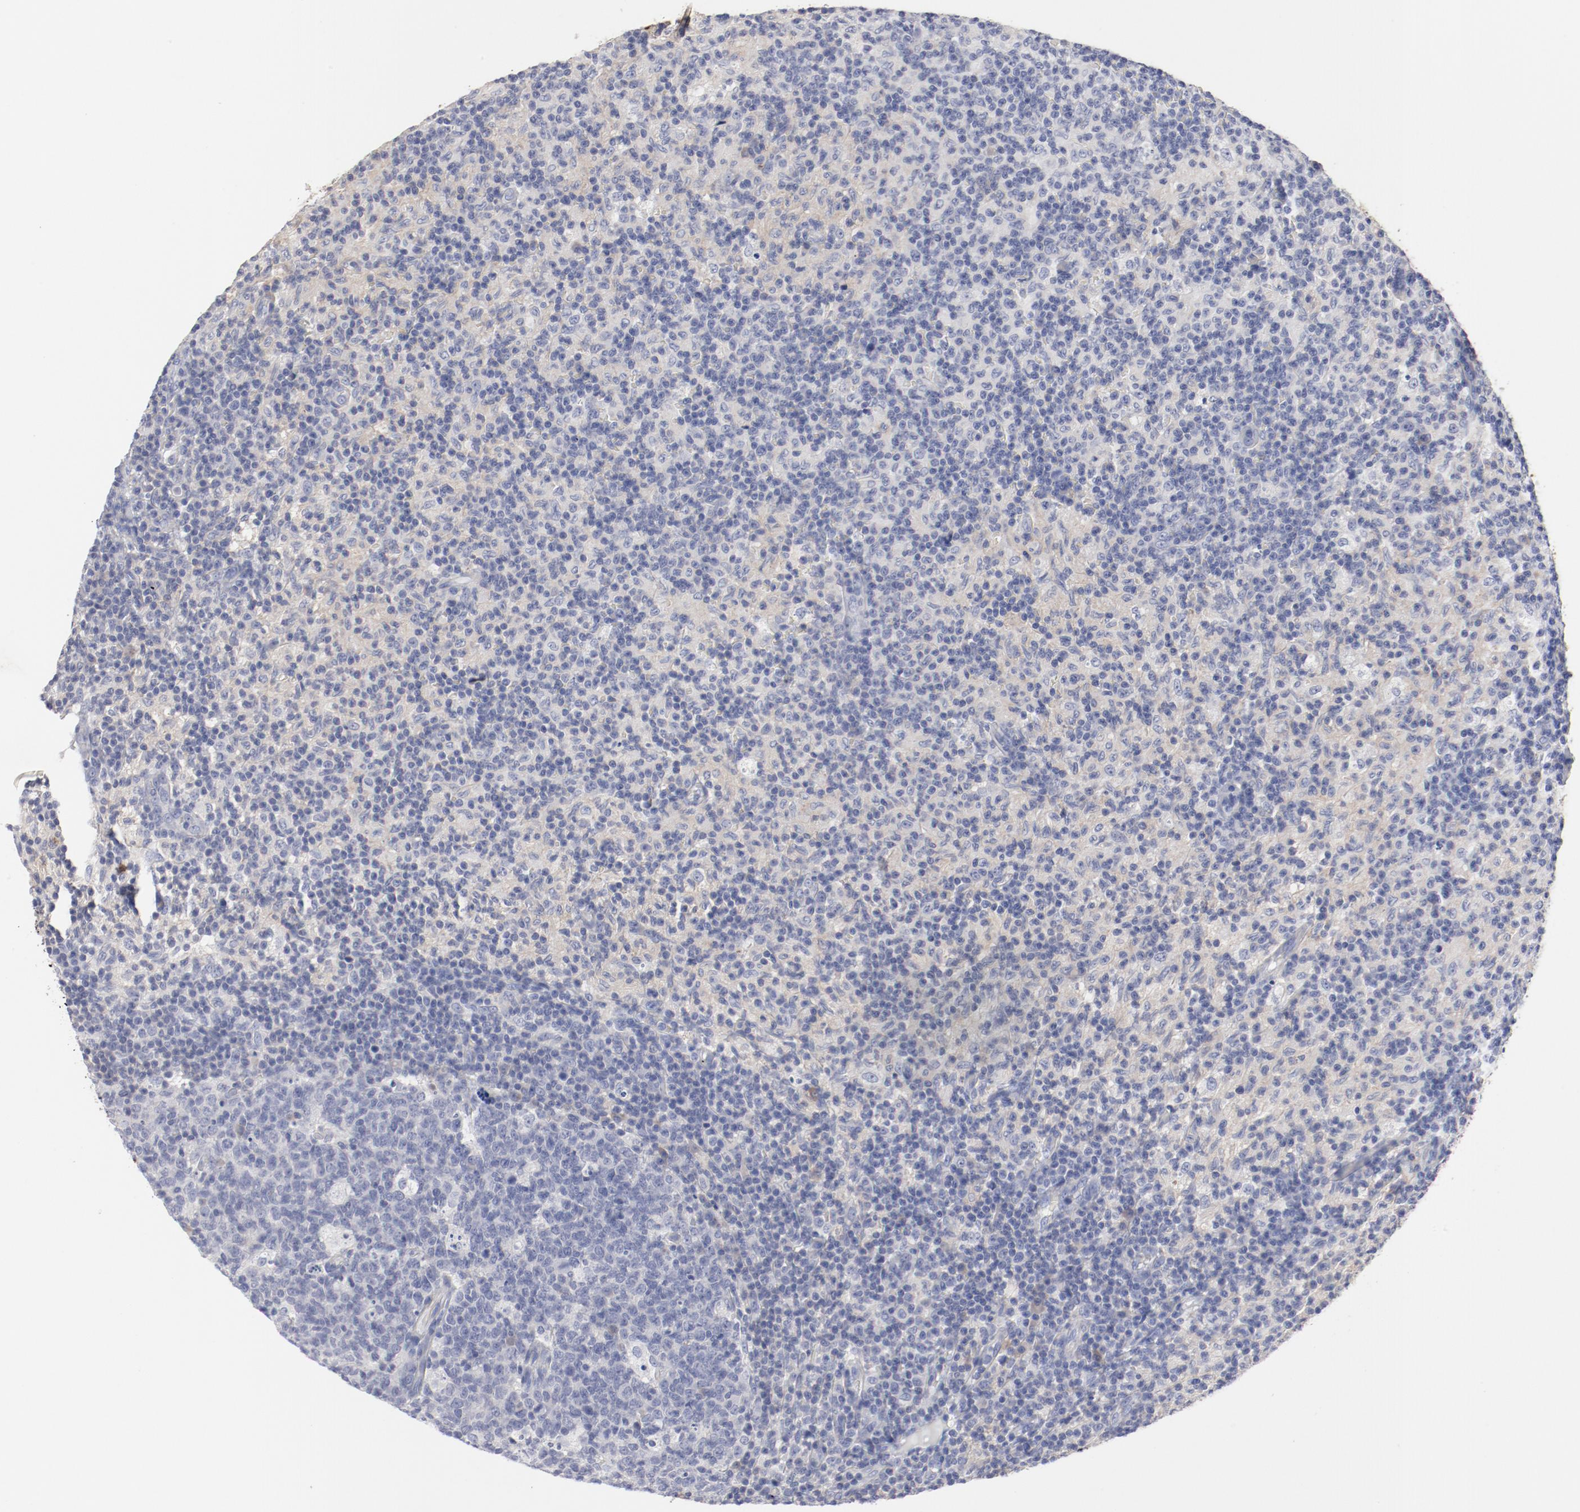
{"staining": {"intensity": "negative", "quantity": "none", "location": "none"}, "tissue": "lymph node", "cell_type": "Germinal center cells", "image_type": "normal", "snomed": [{"axis": "morphology", "description": "Normal tissue, NOS"}, {"axis": "morphology", "description": "Inflammation, NOS"}, {"axis": "topography", "description": "Lymph node"}], "caption": "Protein analysis of unremarkable lymph node displays no significant staining in germinal center cells. (DAB (3,3'-diaminobenzidine) IHC visualized using brightfield microscopy, high magnification).", "gene": "TSPAN6", "patient": {"sex": "male", "age": 55}}